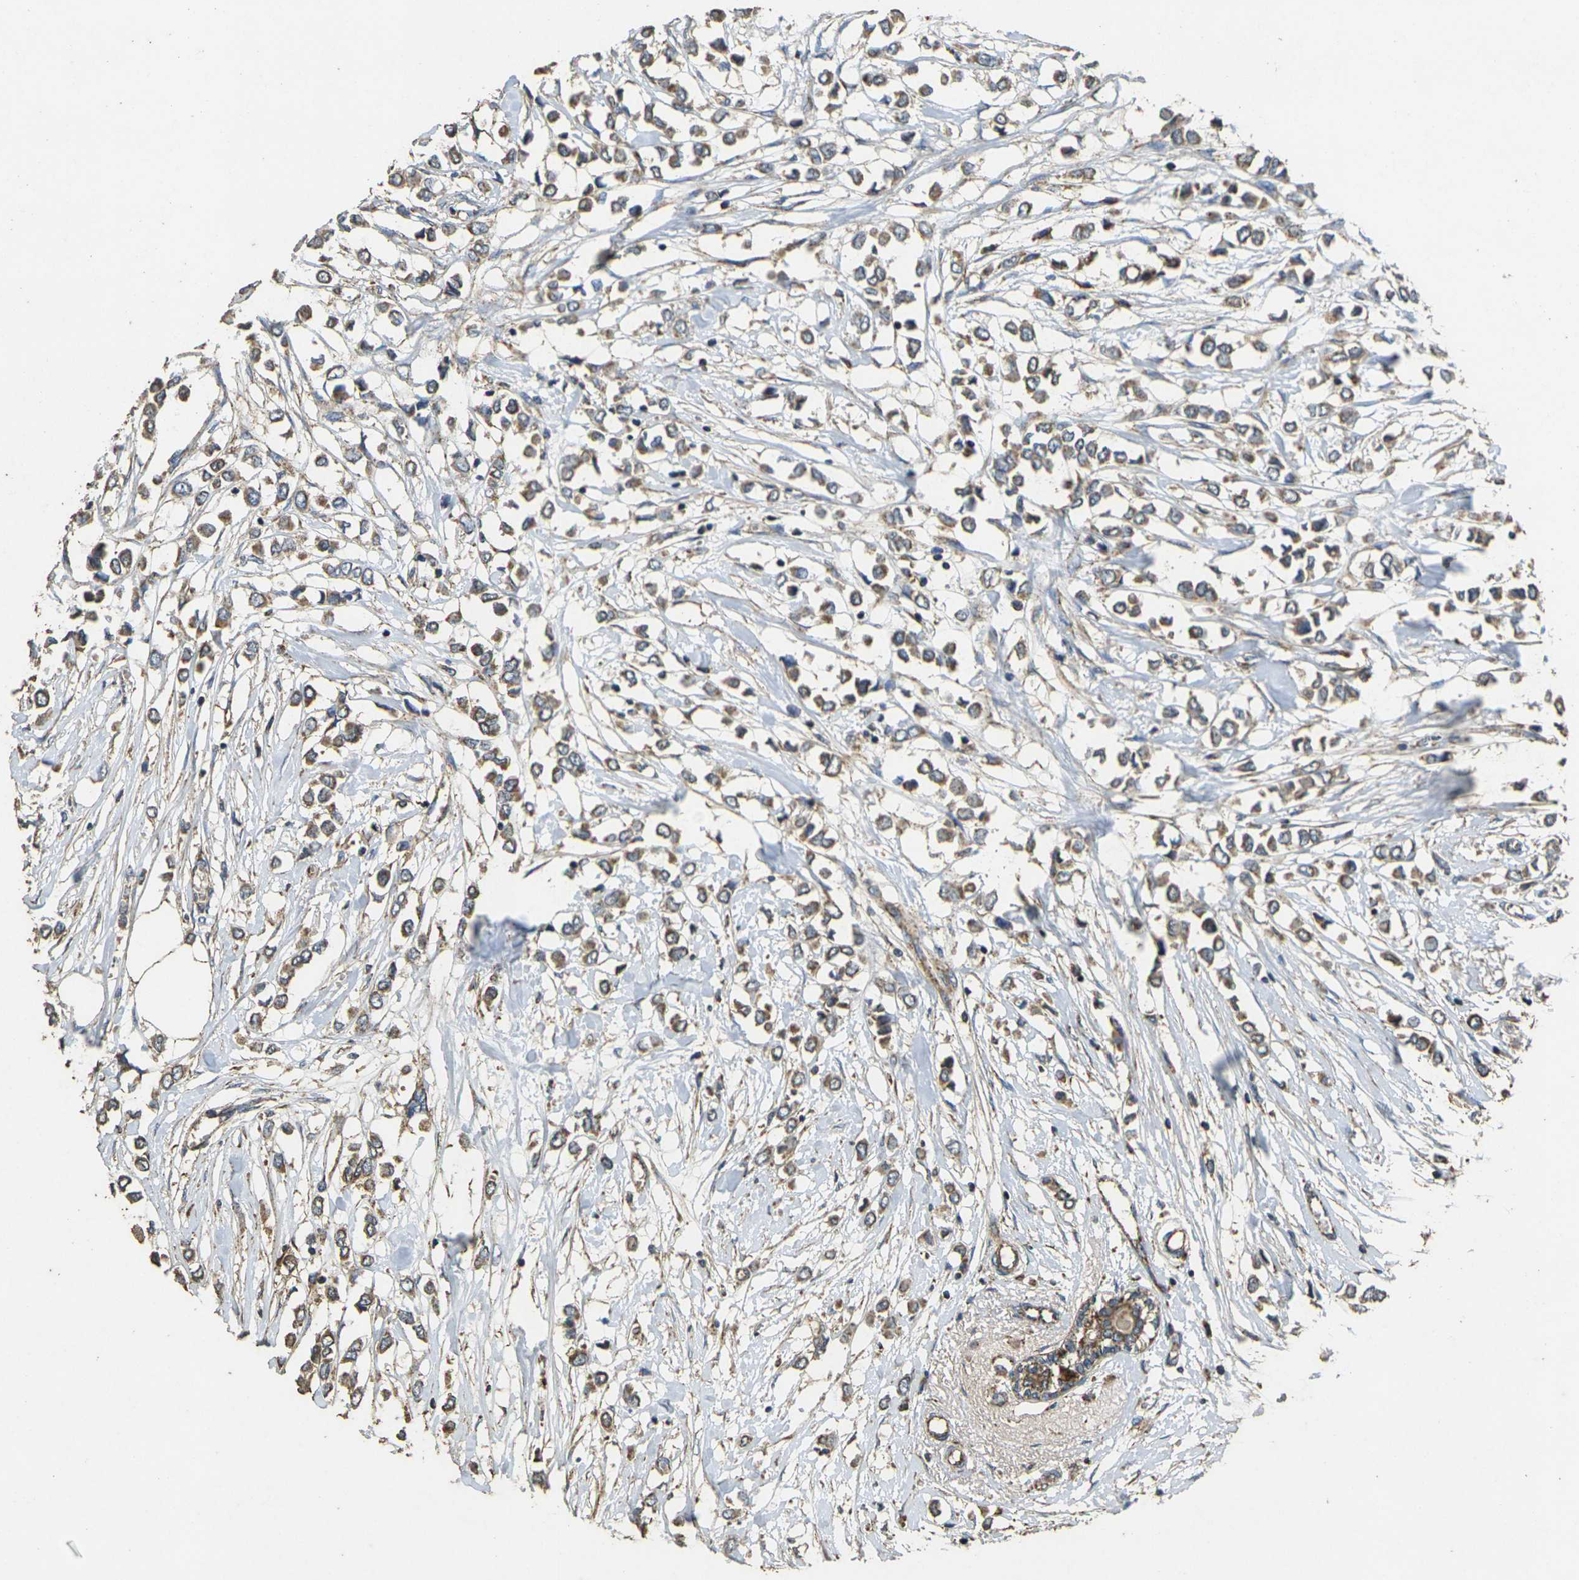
{"staining": {"intensity": "moderate", "quantity": ">75%", "location": "cytoplasmic/membranous"}, "tissue": "breast cancer", "cell_type": "Tumor cells", "image_type": "cancer", "snomed": [{"axis": "morphology", "description": "Lobular carcinoma"}, {"axis": "topography", "description": "Breast"}], "caption": "The photomicrograph demonstrates a brown stain indicating the presence of a protein in the cytoplasmic/membranous of tumor cells in breast cancer.", "gene": "MAPK11", "patient": {"sex": "female", "age": 51}}